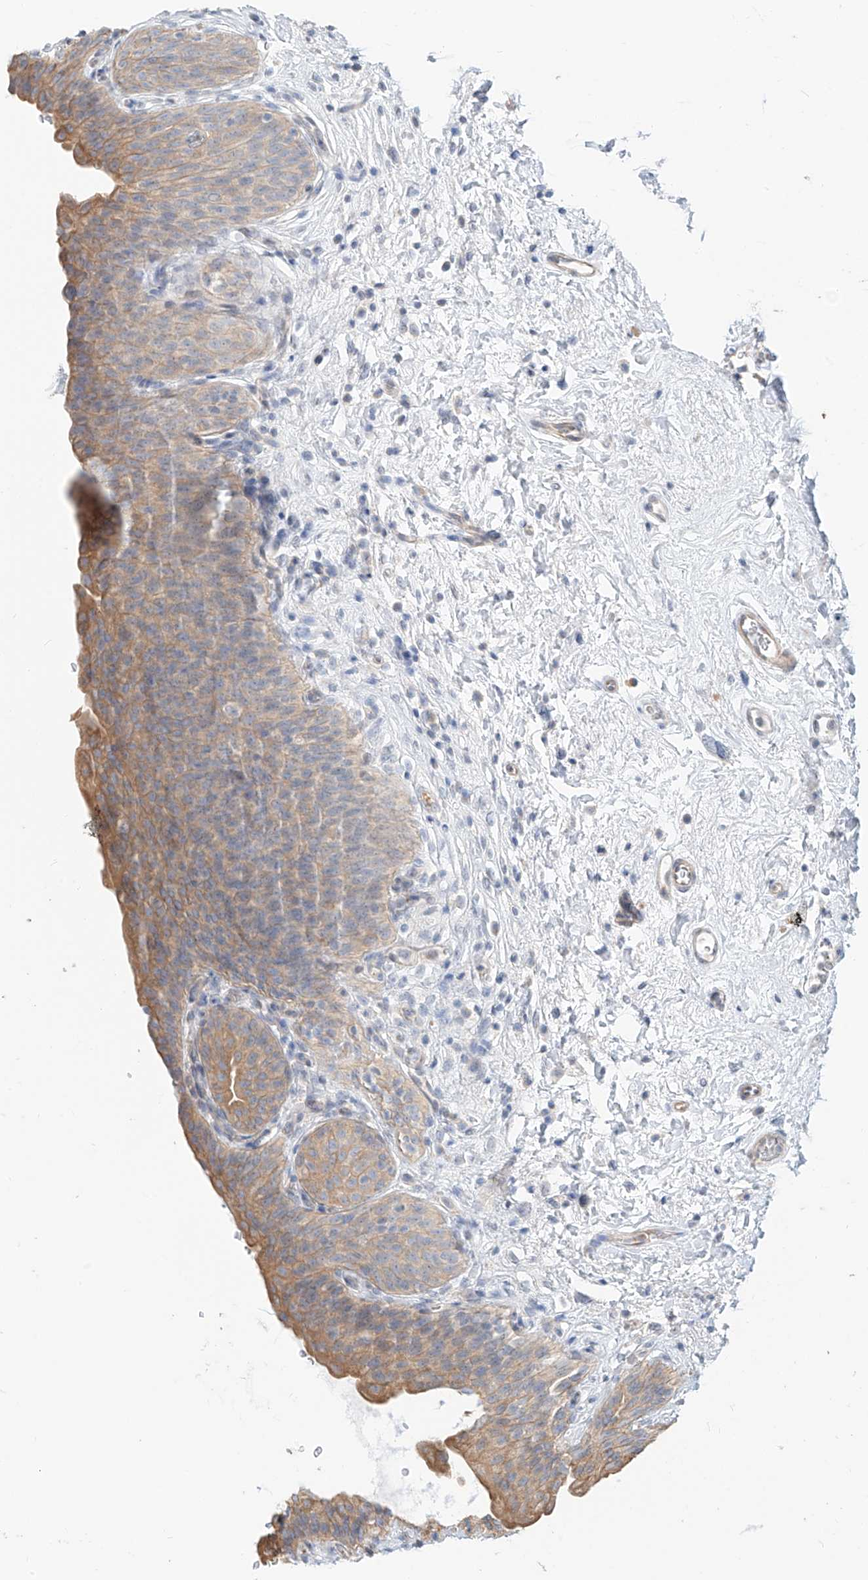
{"staining": {"intensity": "moderate", "quantity": ">75%", "location": "cytoplasmic/membranous"}, "tissue": "urinary bladder", "cell_type": "Urothelial cells", "image_type": "normal", "snomed": [{"axis": "morphology", "description": "Normal tissue, NOS"}, {"axis": "topography", "description": "Urinary bladder"}], "caption": "Immunohistochemical staining of unremarkable urinary bladder reveals medium levels of moderate cytoplasmic/membranous positivity in about >75% of urothelial cells.", "gene": "CEP162", "patient": {"sex": "male", "age": 83}}